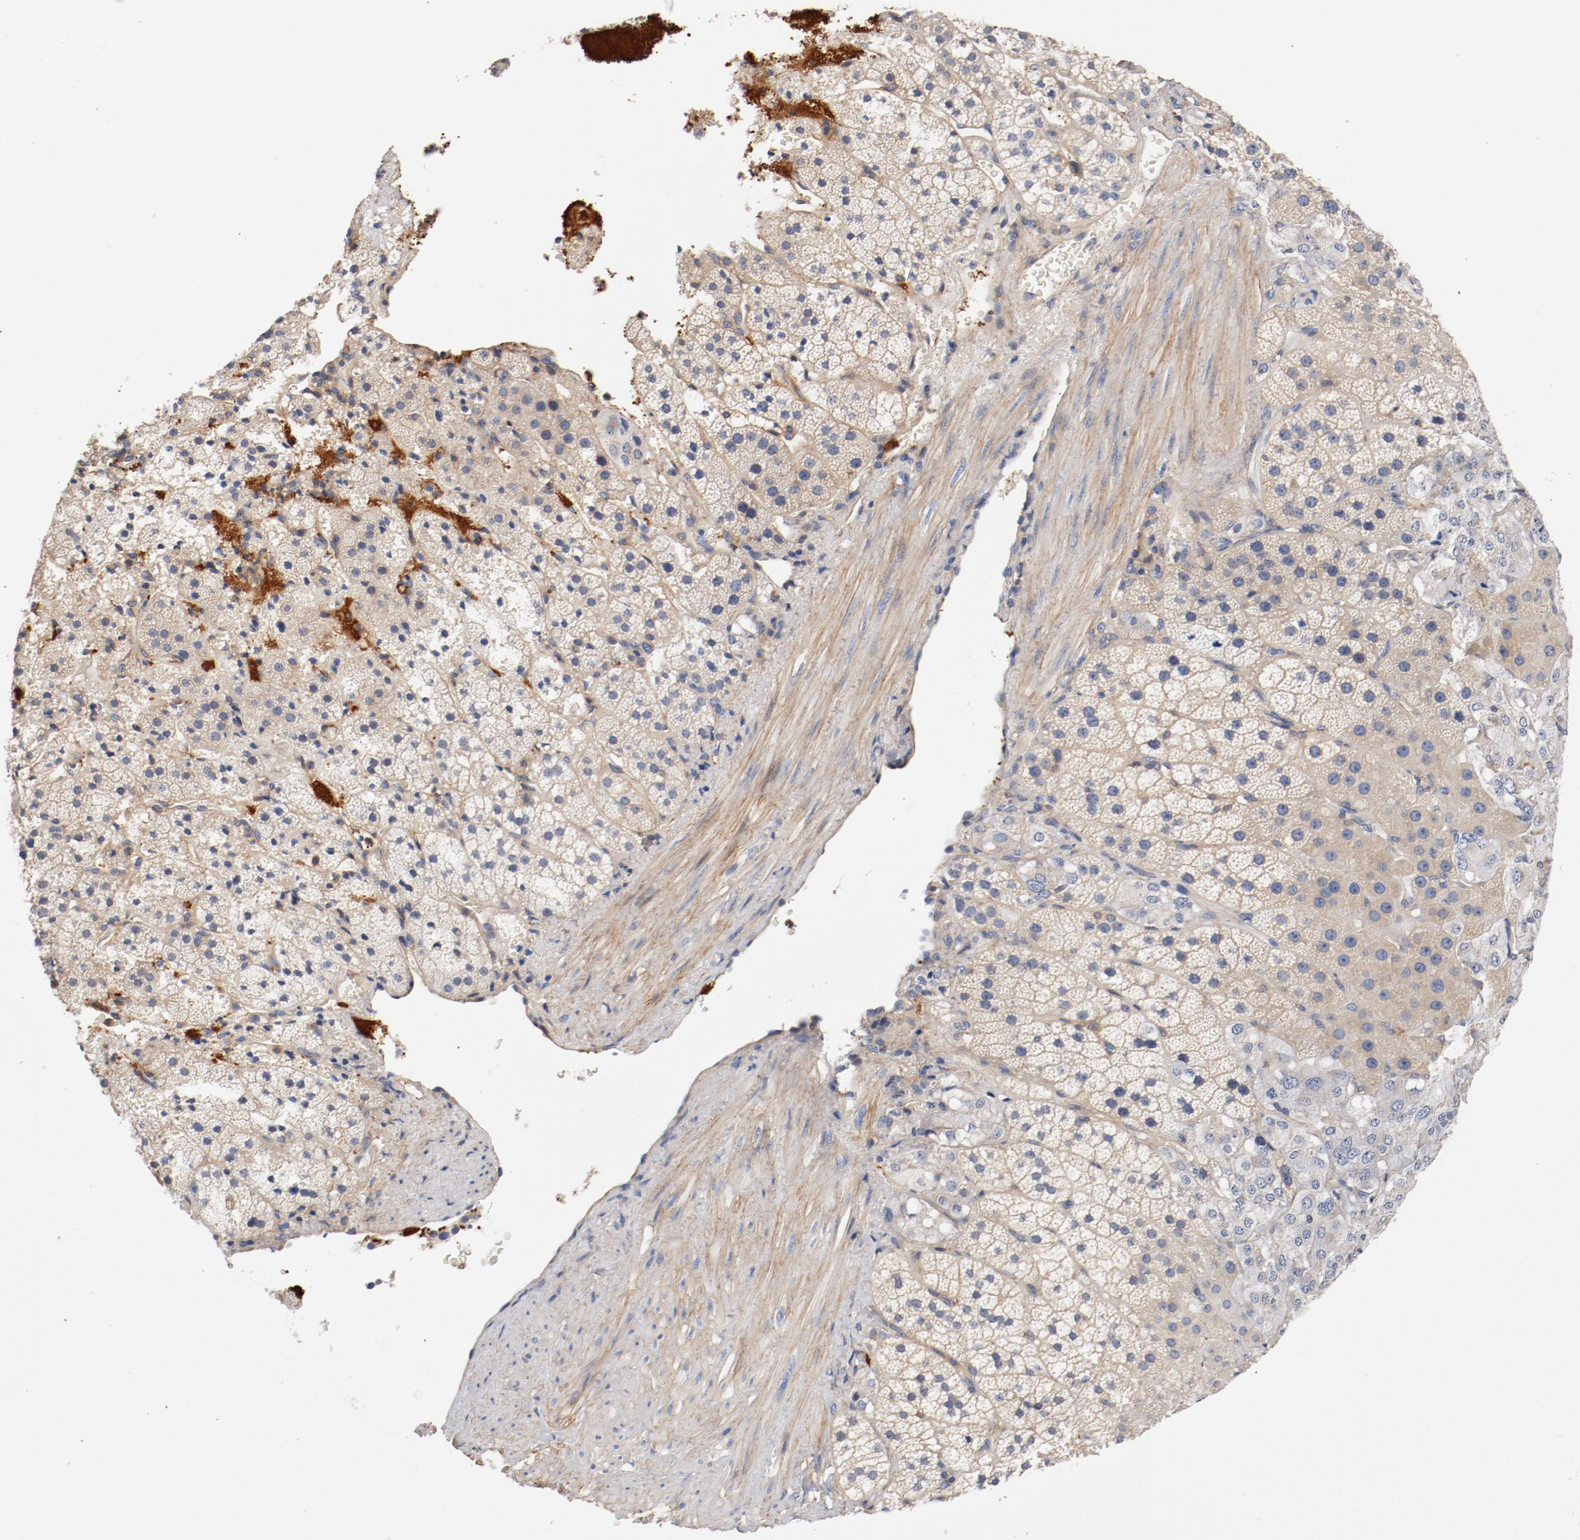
{"staining": {"intensity": "moderate", "quantity": ">75%", "location": "cytoplasmic/membranous"}, "tissue": "adrenal gland", "cell_type": "Glandular cells", "image_type": "normal", "snomed": [{"axis": "morphology", "description": "Normal tissue, NOS"}, {"axis": "topography", "description": "Adrenal gland"}], "caption": "Immunohistochemical staining of unremarkable adrenal gland demonstrates medium levels of moderate cytoplasmic/membranous positivity in about >75% of glandular cells.", "gene": "ILK", "patient": {"sex": "female", "age": 44}}